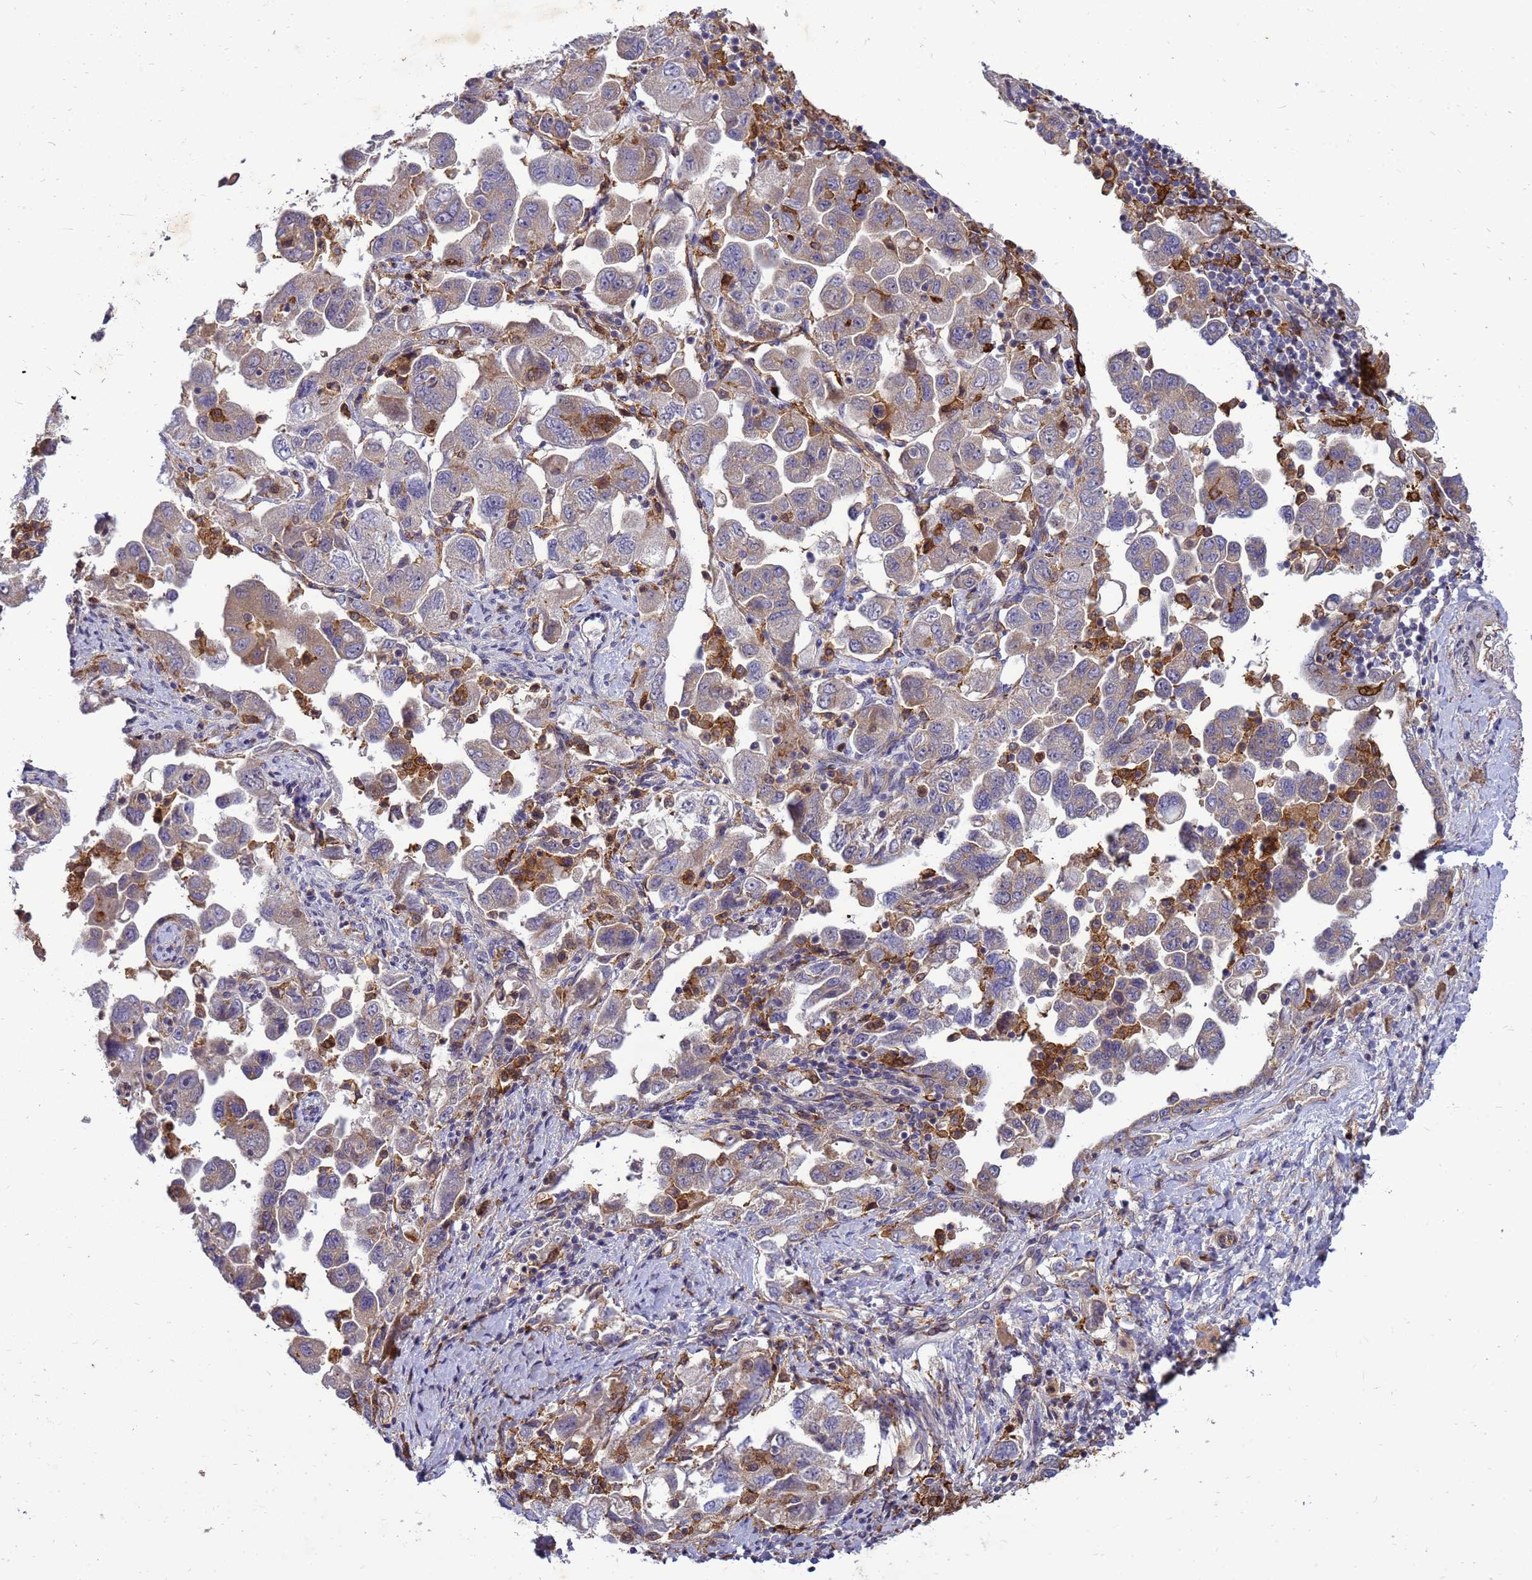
{"staining": {"intensity": "weak", "quantity": "<25%", "location": "cytoplasmic/membranous"}, "tissue": "ovarian cancer", "cell_type": "Tumor cells", "image_type": "cancer", "snomed": [{"axis": "morphology", "description": "Carcinoma, NOS"}, {"axis": "morphology", "description": "Cystadenocarcinoma, serous, NOS"}, {"axis": "topography", "description": "Ovary"}], "caption": "Image shows no significant protein positivity in tumor cells of ovarian cancer (serous cystadenocarcinoma).", "gene": "RNF215", "patient": {"sex": "female", "age": 69}}